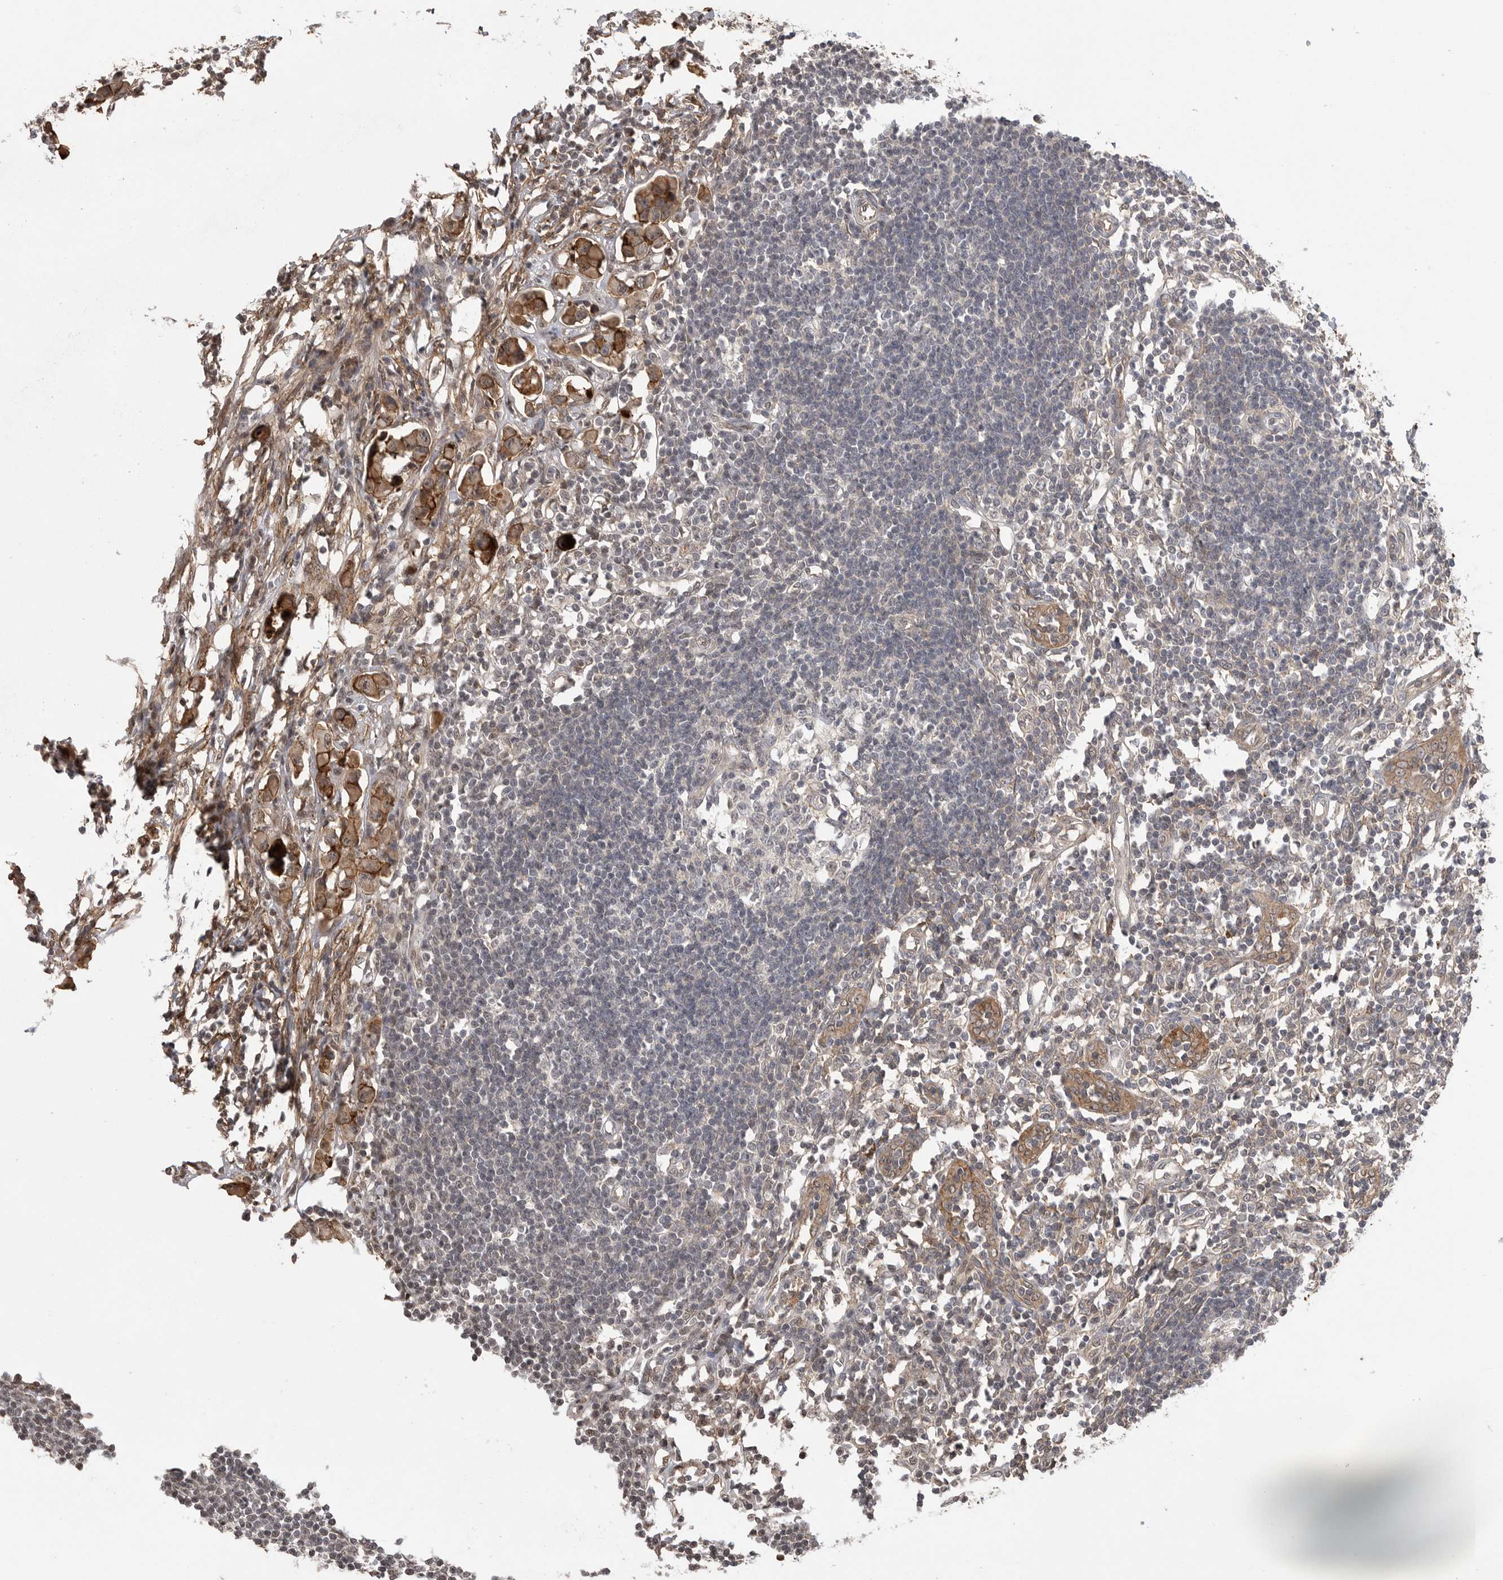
{"staining": {"intensity": "negative", "quantity": "none", "location": "none"}, "tissue": "lymph node", "cell_type": "Germinal center cells", "image_type": "normal", "snomed": [{"axis": "morphology", "description": "Normal tissue, NOS"}, {"axis": "morphology", "description": "Malignant melanoma, Metastatic site"}, {"axis": "topography", "description": "Lymph node"}], "caption": "This histopathology image is of benign lymph node stained with IHC to label a protein in brown with the nuclei are counter-stained blue. There is no staining in germinal center cells.", "gene": "NECTIN1", "patient": {"sex": "male", "age": 41}}